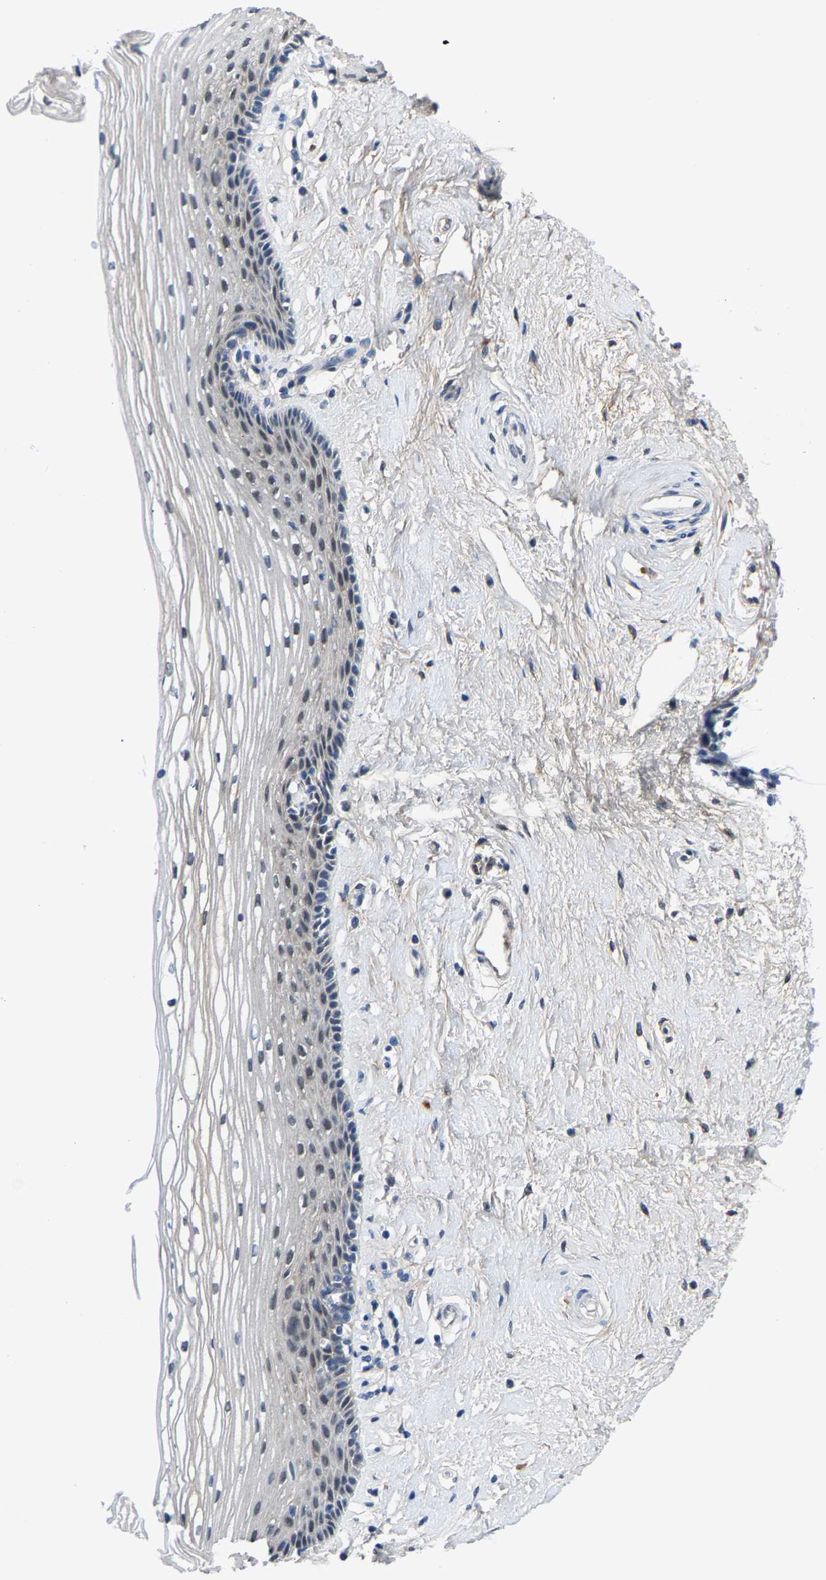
{"staining": {"intensity": "negative", "quantity": "none", "location": "none"}, "tissue": "vagina", "cell_type": "Squamous epithelial cells", "image_type": "normal", "snomed": [{"axis": "morphology", "description": "Normal tissue, NOS"}, {"axis": "topography", "description": "Vagina"}], "caption": "Immunohistochemistry (IHC) photomicrograph of unremarkable human vagina stained for a protein (brown), which reveals no expression in squamous epithelial cells.", "gene": "SSH3", "patient": {"sex": "female", "age": 46}}